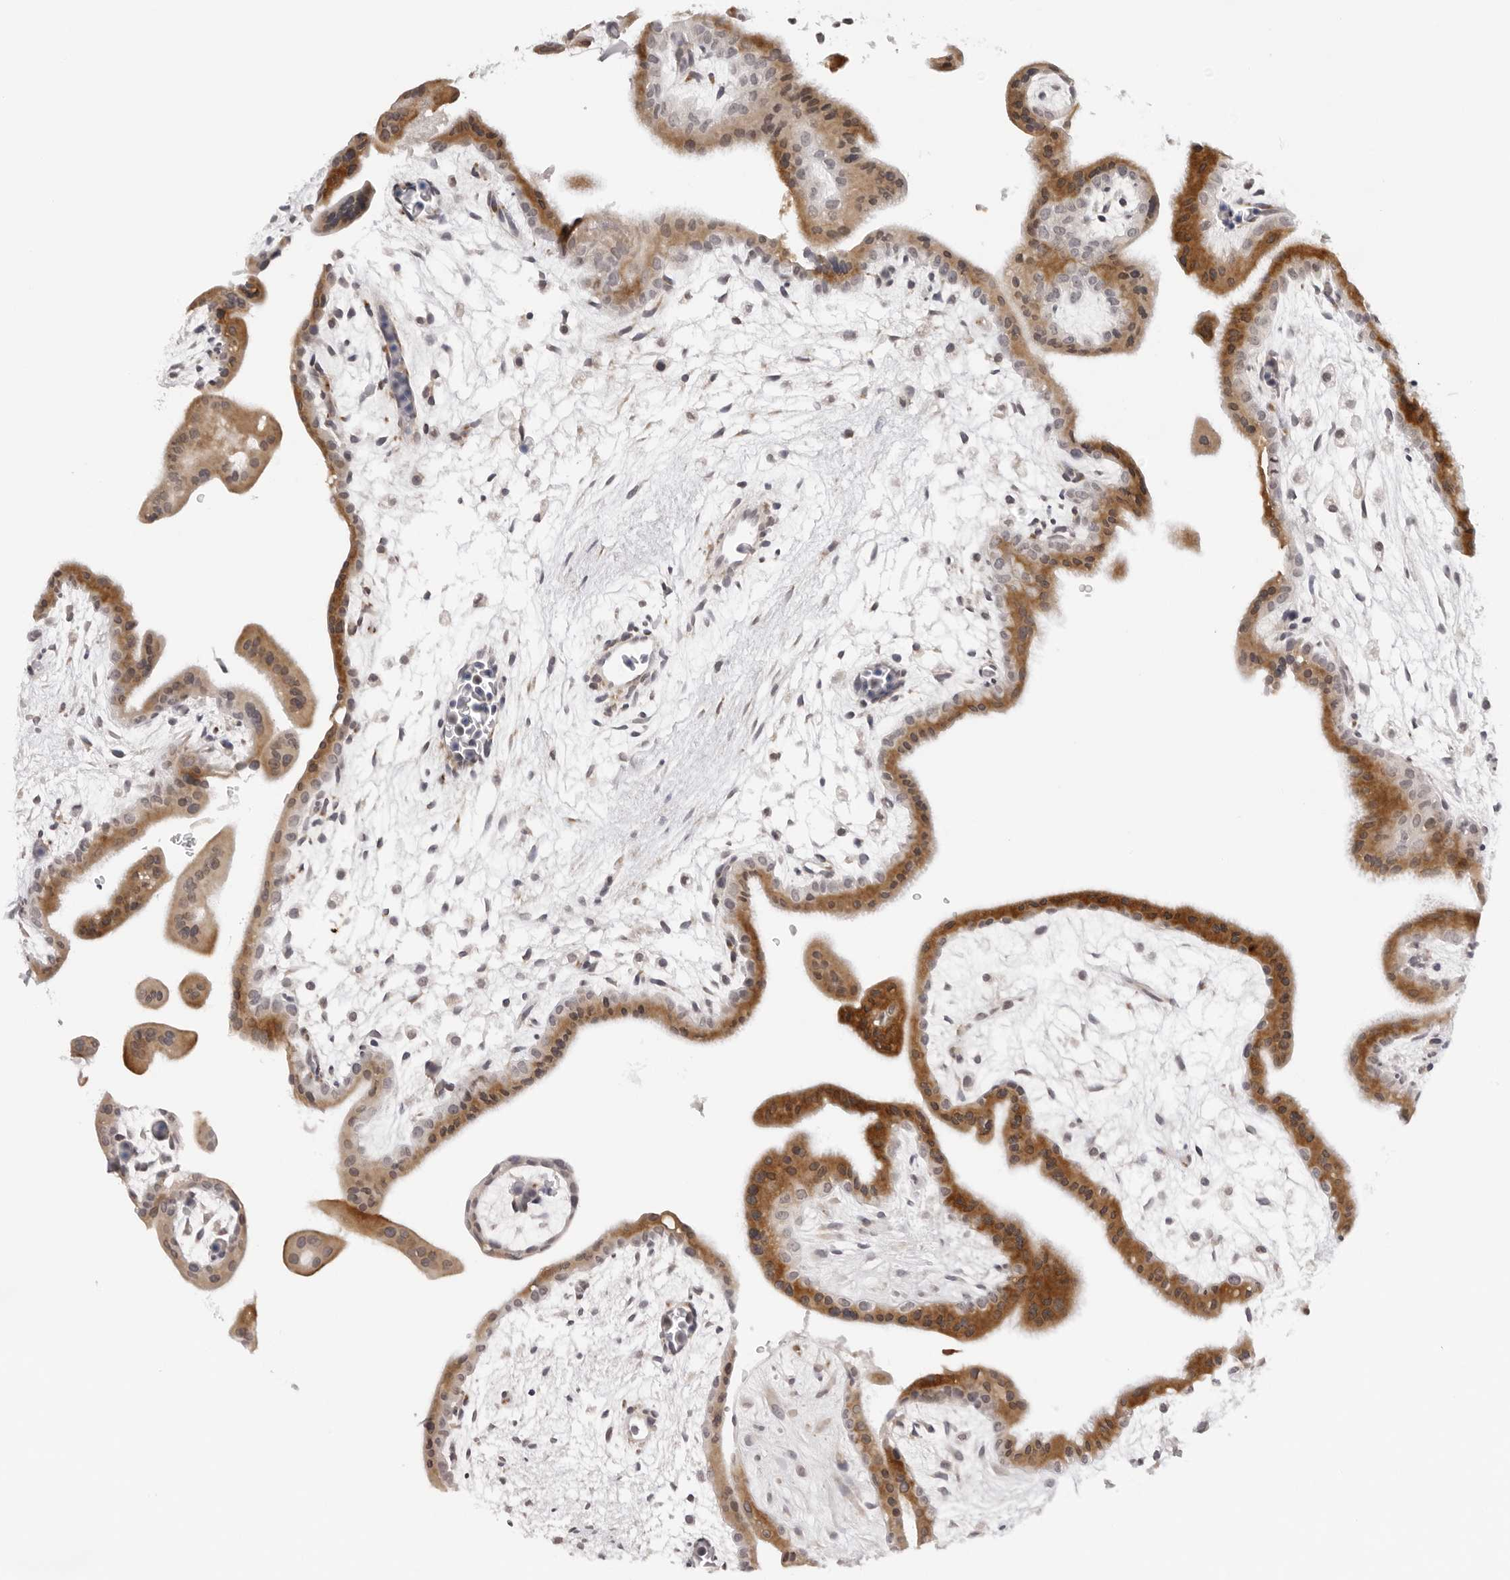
{"staining": {"intensity": "moderate", "quantity": ">75%", "location": "cytoplasmic/membranous"}, "tissue": "placenta", "cell_type": "Decidual cells", "image_type": "normal", "snomed": [{"axis": "morphology", "description": "Normal tissue, NOS"}, {"axis": "topography", "description": "Placenta"}], "caption": "The histopathology image shows staining of unremarkable placenta, revealing moderate cytoplasmic/membranous protein staining (brown color) within decidual cells. Immunohistochemistry stains the protein in brown and the nuclei are stained blue.", "gene": "IL17RA", "patient": {"sex": "female", "age": 35}}